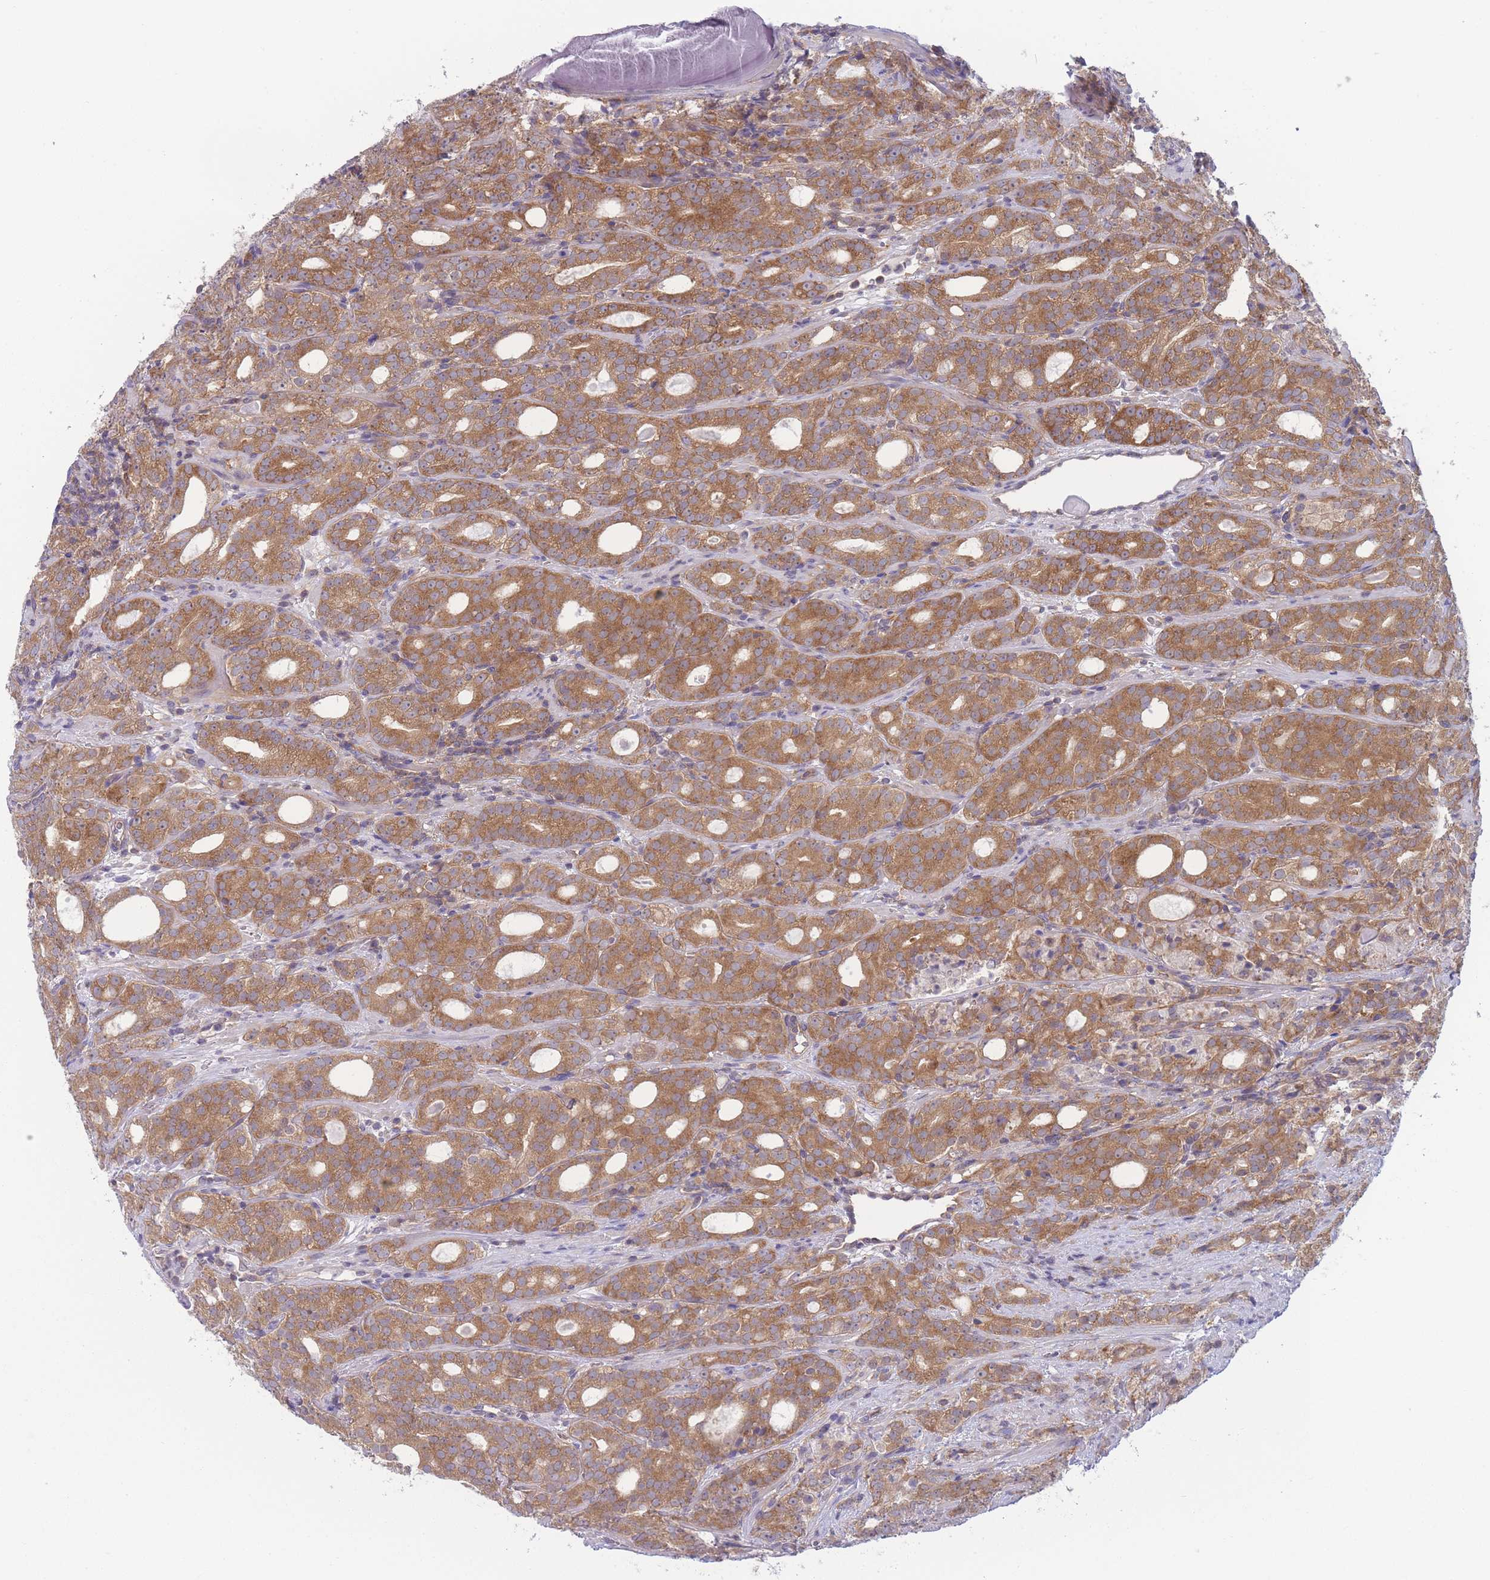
{"staining": {"intensity": "moderate", "quantity": ">75%", "location": "cytoplasmic/membranous"}, "tissue": "prostate cancer", "cell_type": "Tumor cells", "image_type": "cancer", "snomed": [{"axis": "morphology", "description": "Adenocarcinoma, High grade"}, {"axis": "topography", "description": "Prostate"}], "caption": "A micrograph of human prostate cancer (high-grade adenocarcinoma) stained for a protein demonstrates moderate cytoplasmic/membranous brown staining in tumor cells.", "gene": "PFDN6", "patient": {"sex": "male", "age": 64}}